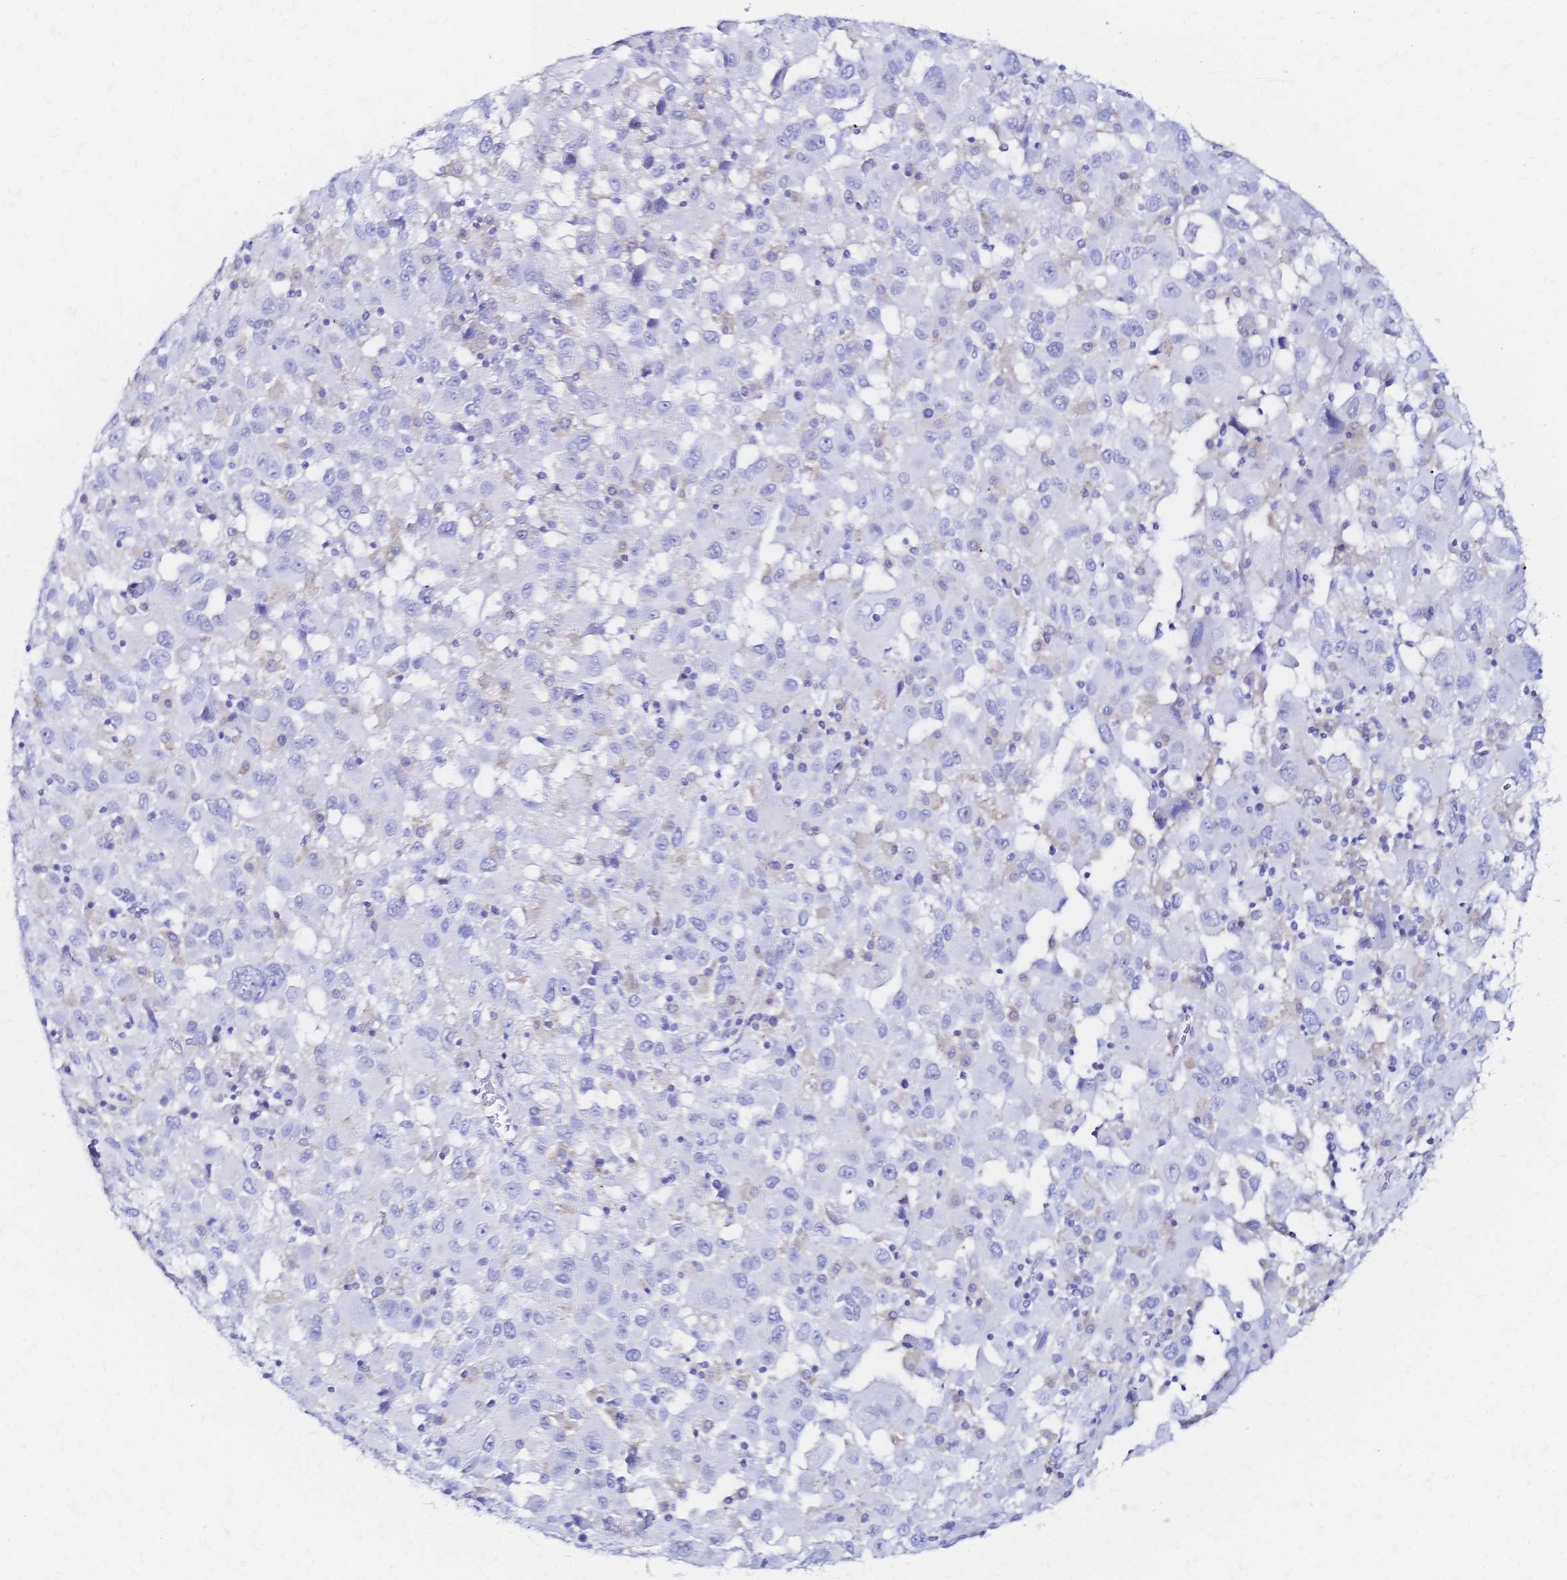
{"staining": {"intensity": "negative", "quantity": "none", "location": "none"}, "tissue": "melanoma", "cell_type": "Tumor cells", "image_type": "cancer", "snomed": [{"axis": "morphology", "description": "Malignant melanoma, Metastatic site"}, {"axis": "topography", "description": "Soft tissue"}], "caption": "This is a micrograph of IHC staining of malignant melanoma (metastatic site), which shows no staining in tumor cells.", "gene": "SLC5A1", "patient": {"sex": "male", "age": 50}}